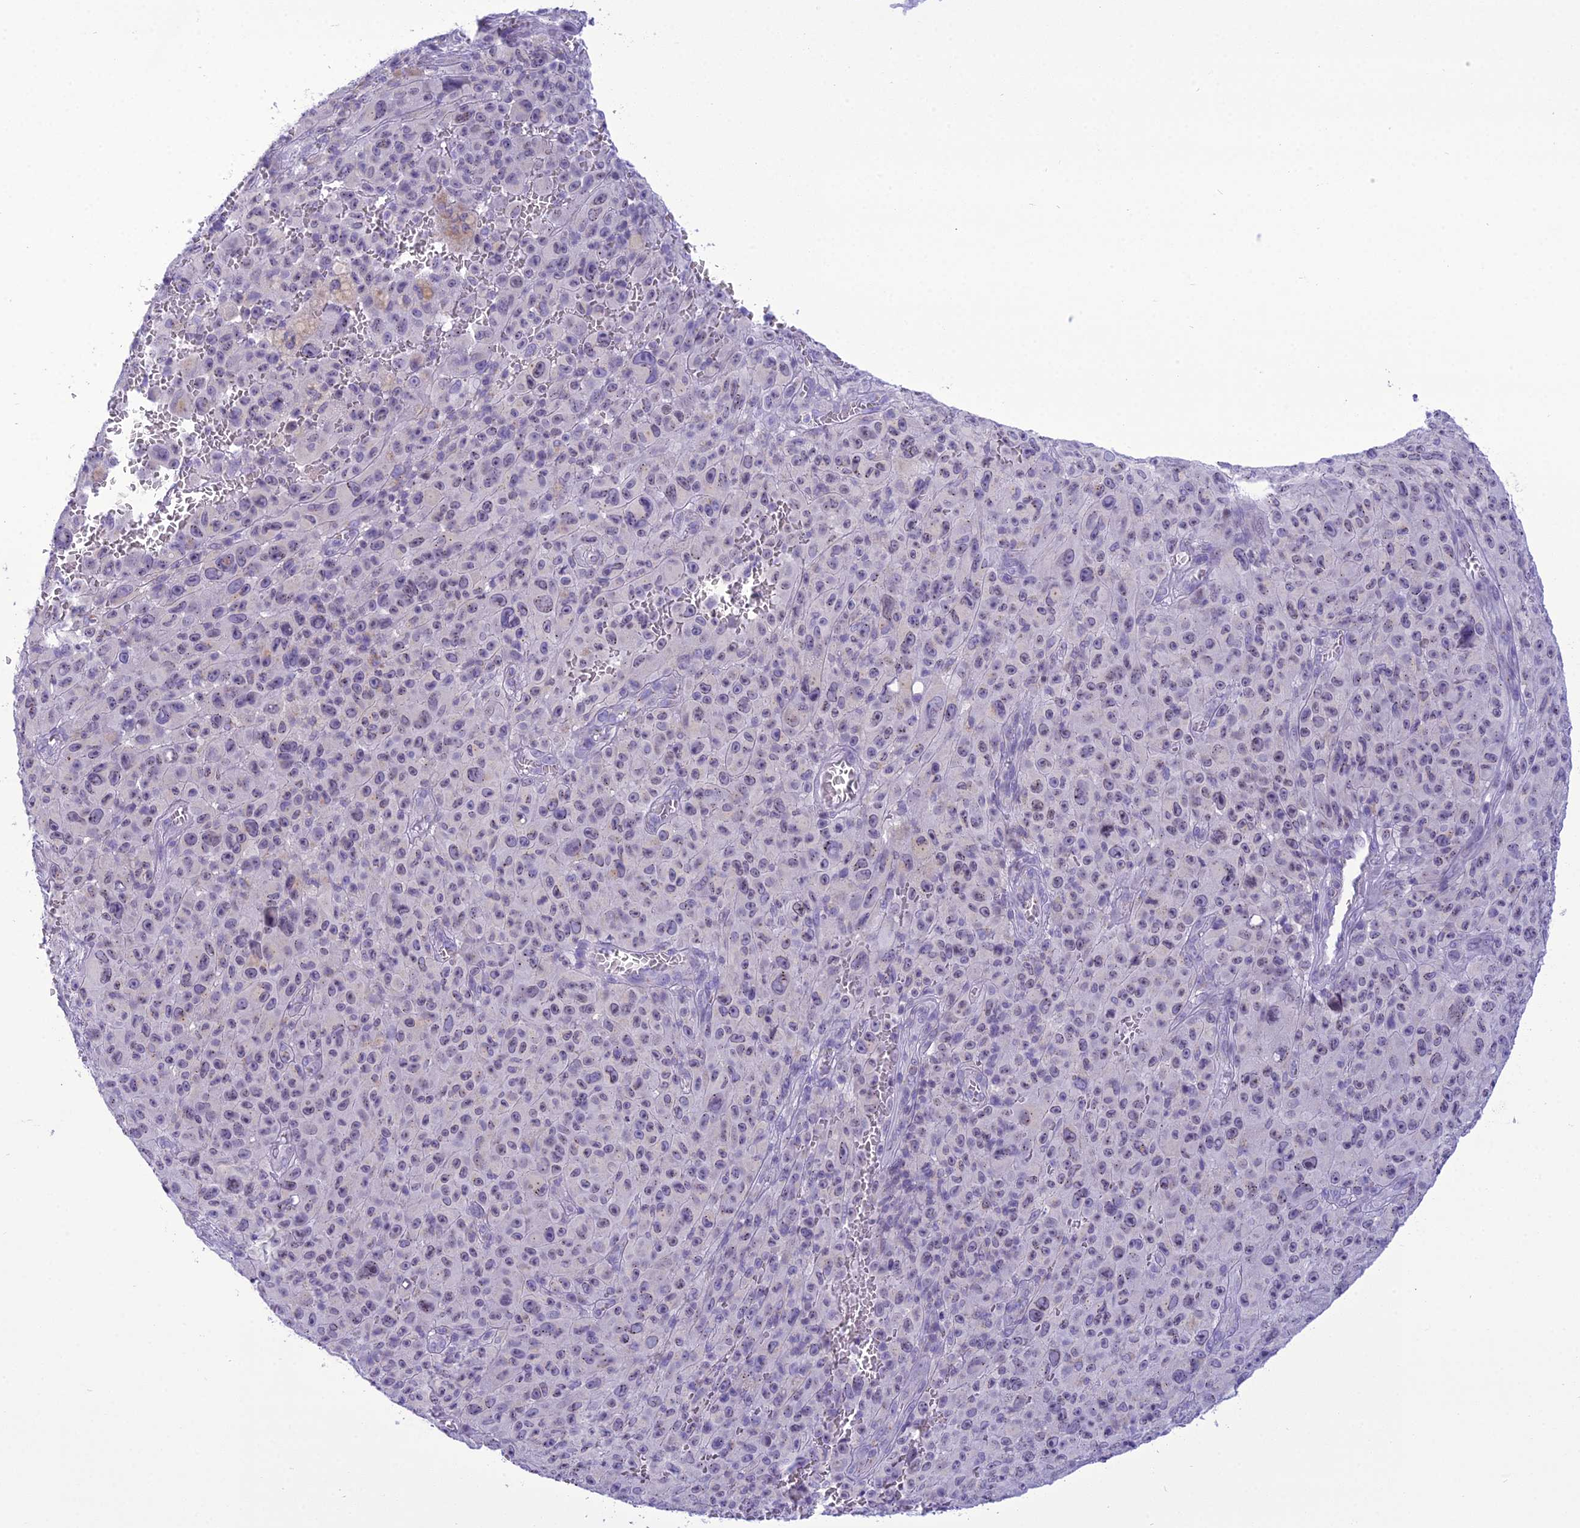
{"staining": {"intensity": "negative", "quantity": "none", "location": "none"}, "tissue": "melanoma", "cell_type": "Tumor cells", "image_type": "cancer", "snomed": [{"axis": "morphology", "description": "Malignant melanoma, NOS"}, {"axis": "topography", "description": "Skin"}], "caption": "Immunohistochemistry of human malignant melanoma demonstrates no staining in tumor cells. (Stains: DAB (3,3'-diaminobenzidine) immunohistochemistry (IHC) with hematoxylin counter stain, Microscopy: brightfield microscopy at high magnification).", "gene": "B9D2", "patient": {"sex": "female", "age": 82}}